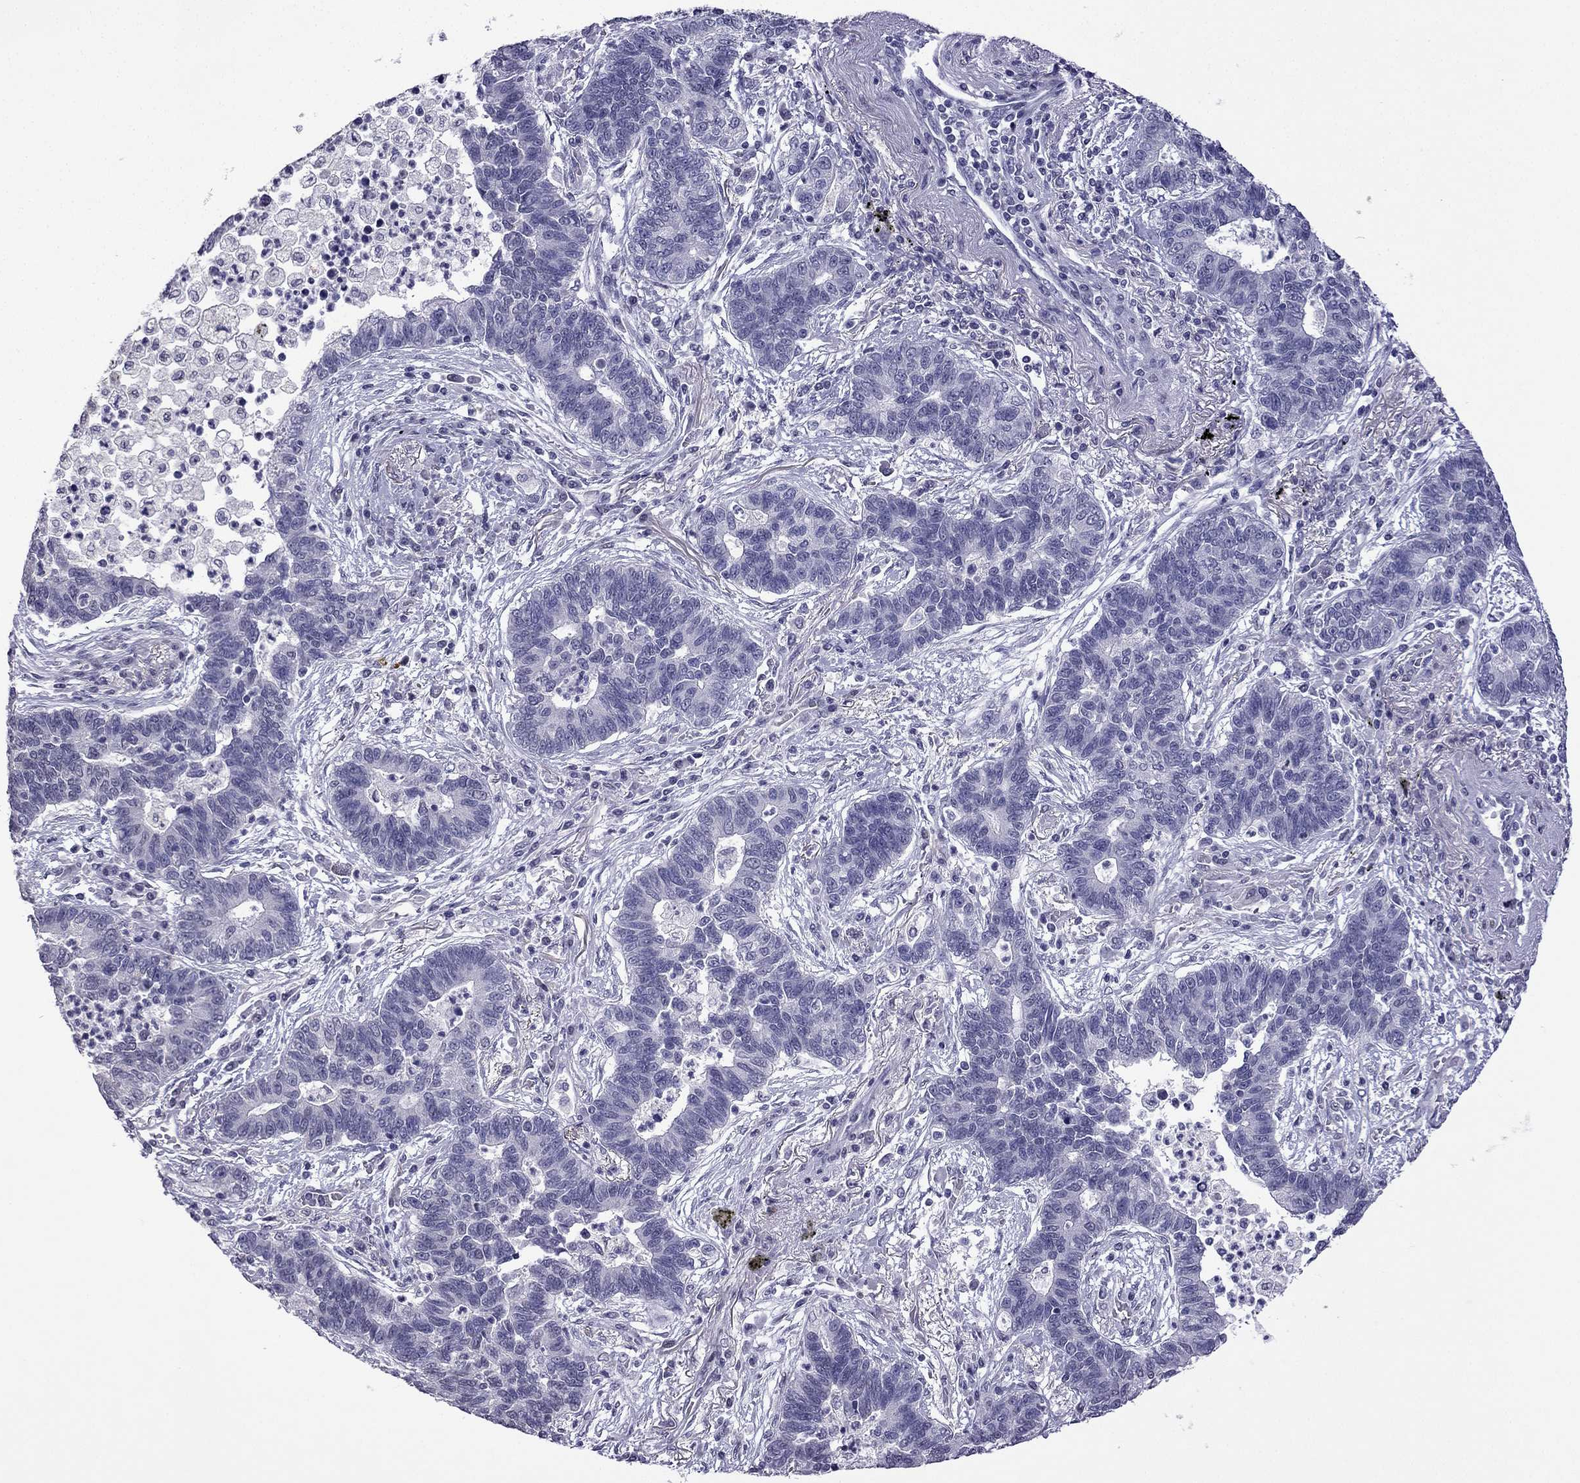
{"staining": {"intensity": "negative", "quantity": "none", "location": "none"}, "tissue": "lung cancer", "cell_type": "Tumor cells", "image_type": "cancer", "snomed": [{"axis": "morphology", "description": "Adenocarcinoma, NOS"}, {"axis": "topography", "description": "Lung"}], "caption": "Photomicrograph shows no significant protein positivity in tumor cells of lung cancer. (DAB immunohistochemistry (IHC) with hematoxylin counter stain).", "gene": "CFAP70", "patient": {"sex": "female", "age": 57}}